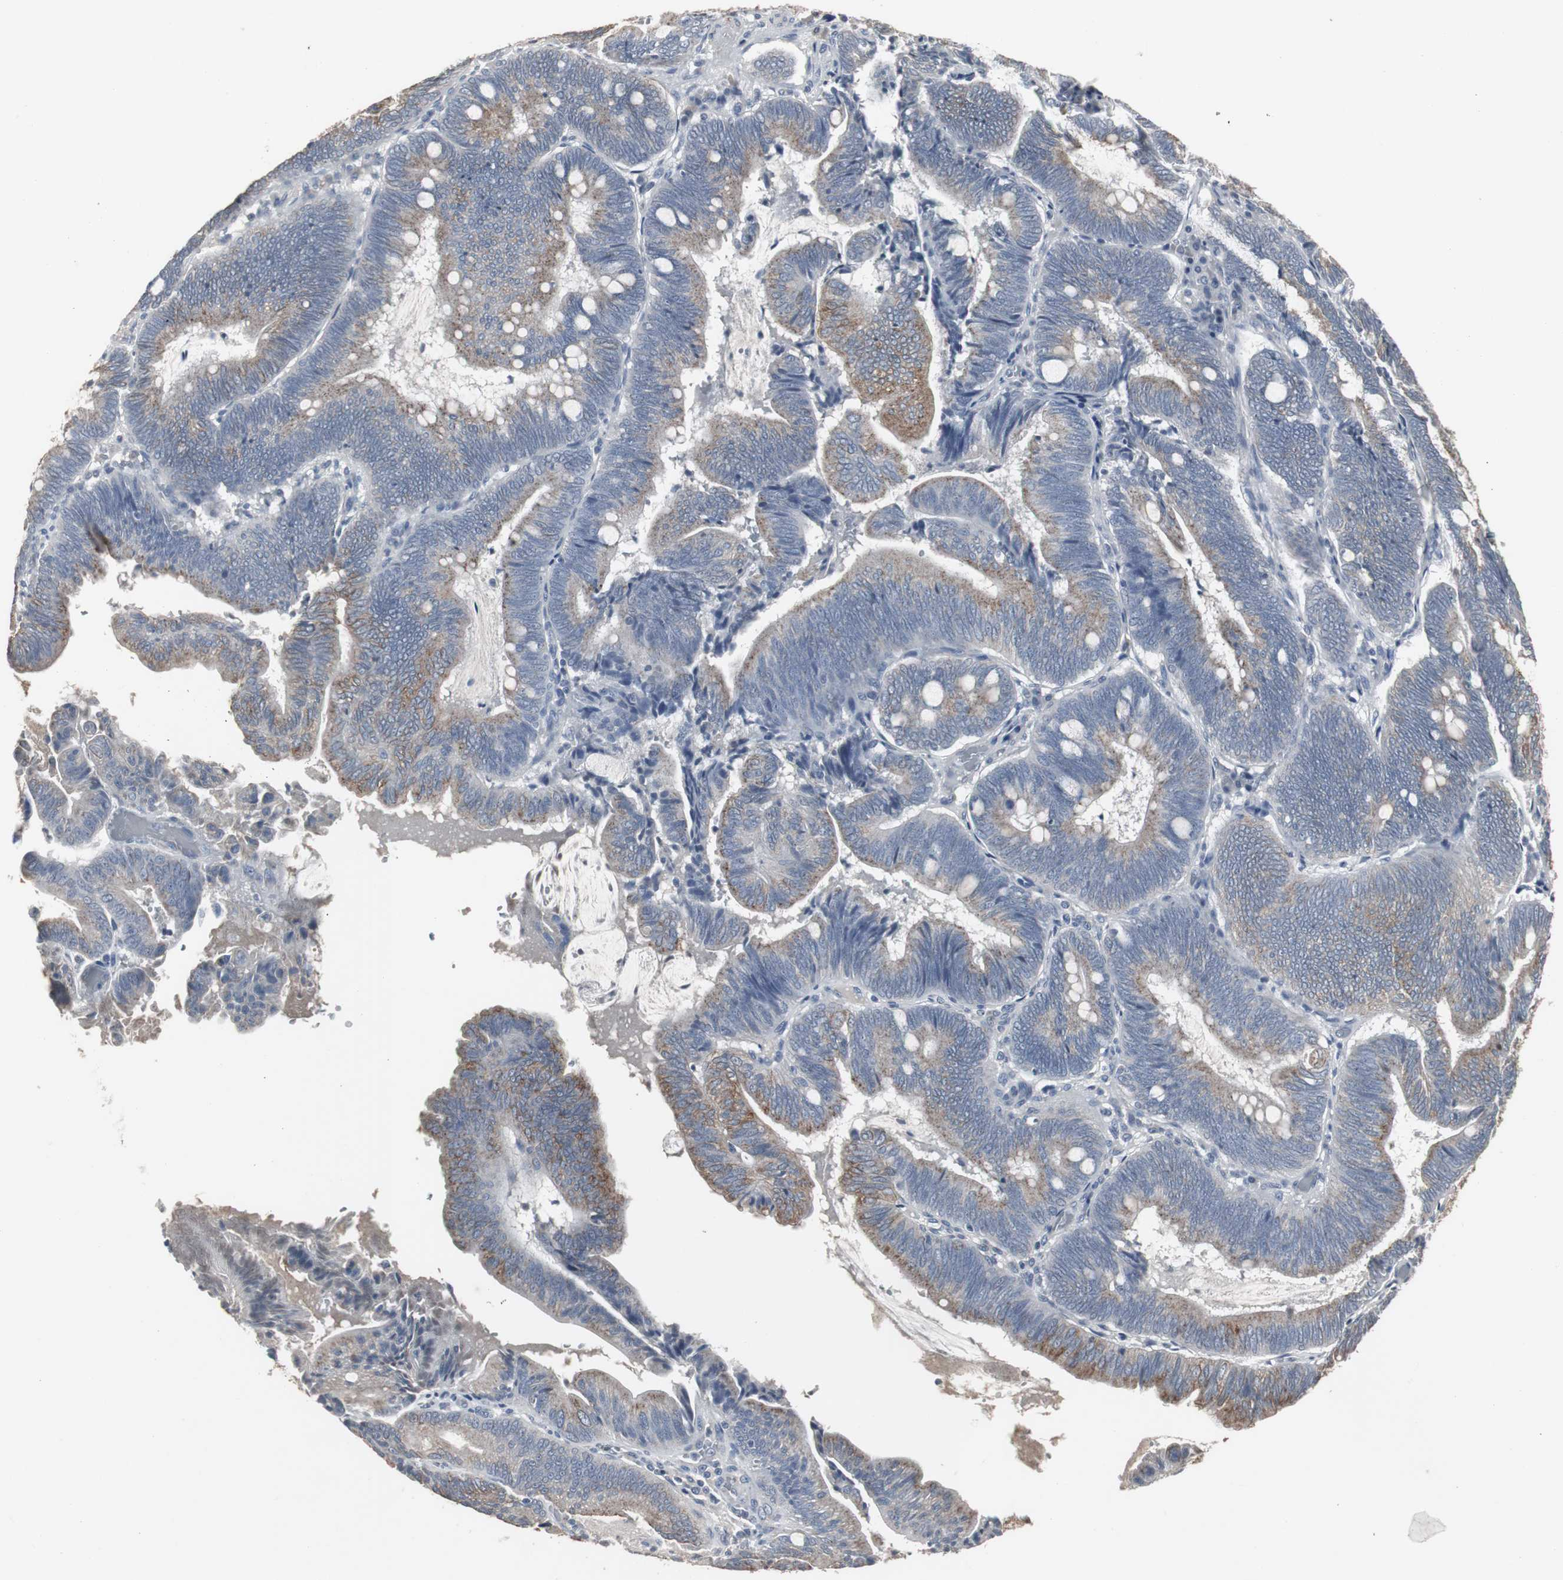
{"staining": {"intensity": "moderate", "quantity": ">75%", "location": "cytoplasmic/membranous"}, "tissue": "pancreatic cancer", "cell_type": "Tumor cells", "image_type": "cancer", "snomed": [{"axis": "morphology", "description": "Adenocarcinoma, NOS"}, {"axis": "topography", "description": "Pancreas"}], "caption": "Moderate cytoplasmic/membranous protein expression is seen in approximately >75% of tumor cells in pancreatic cancer.", "gene": "ACAA1", "patient": {"sex": "male", "age": 82}}